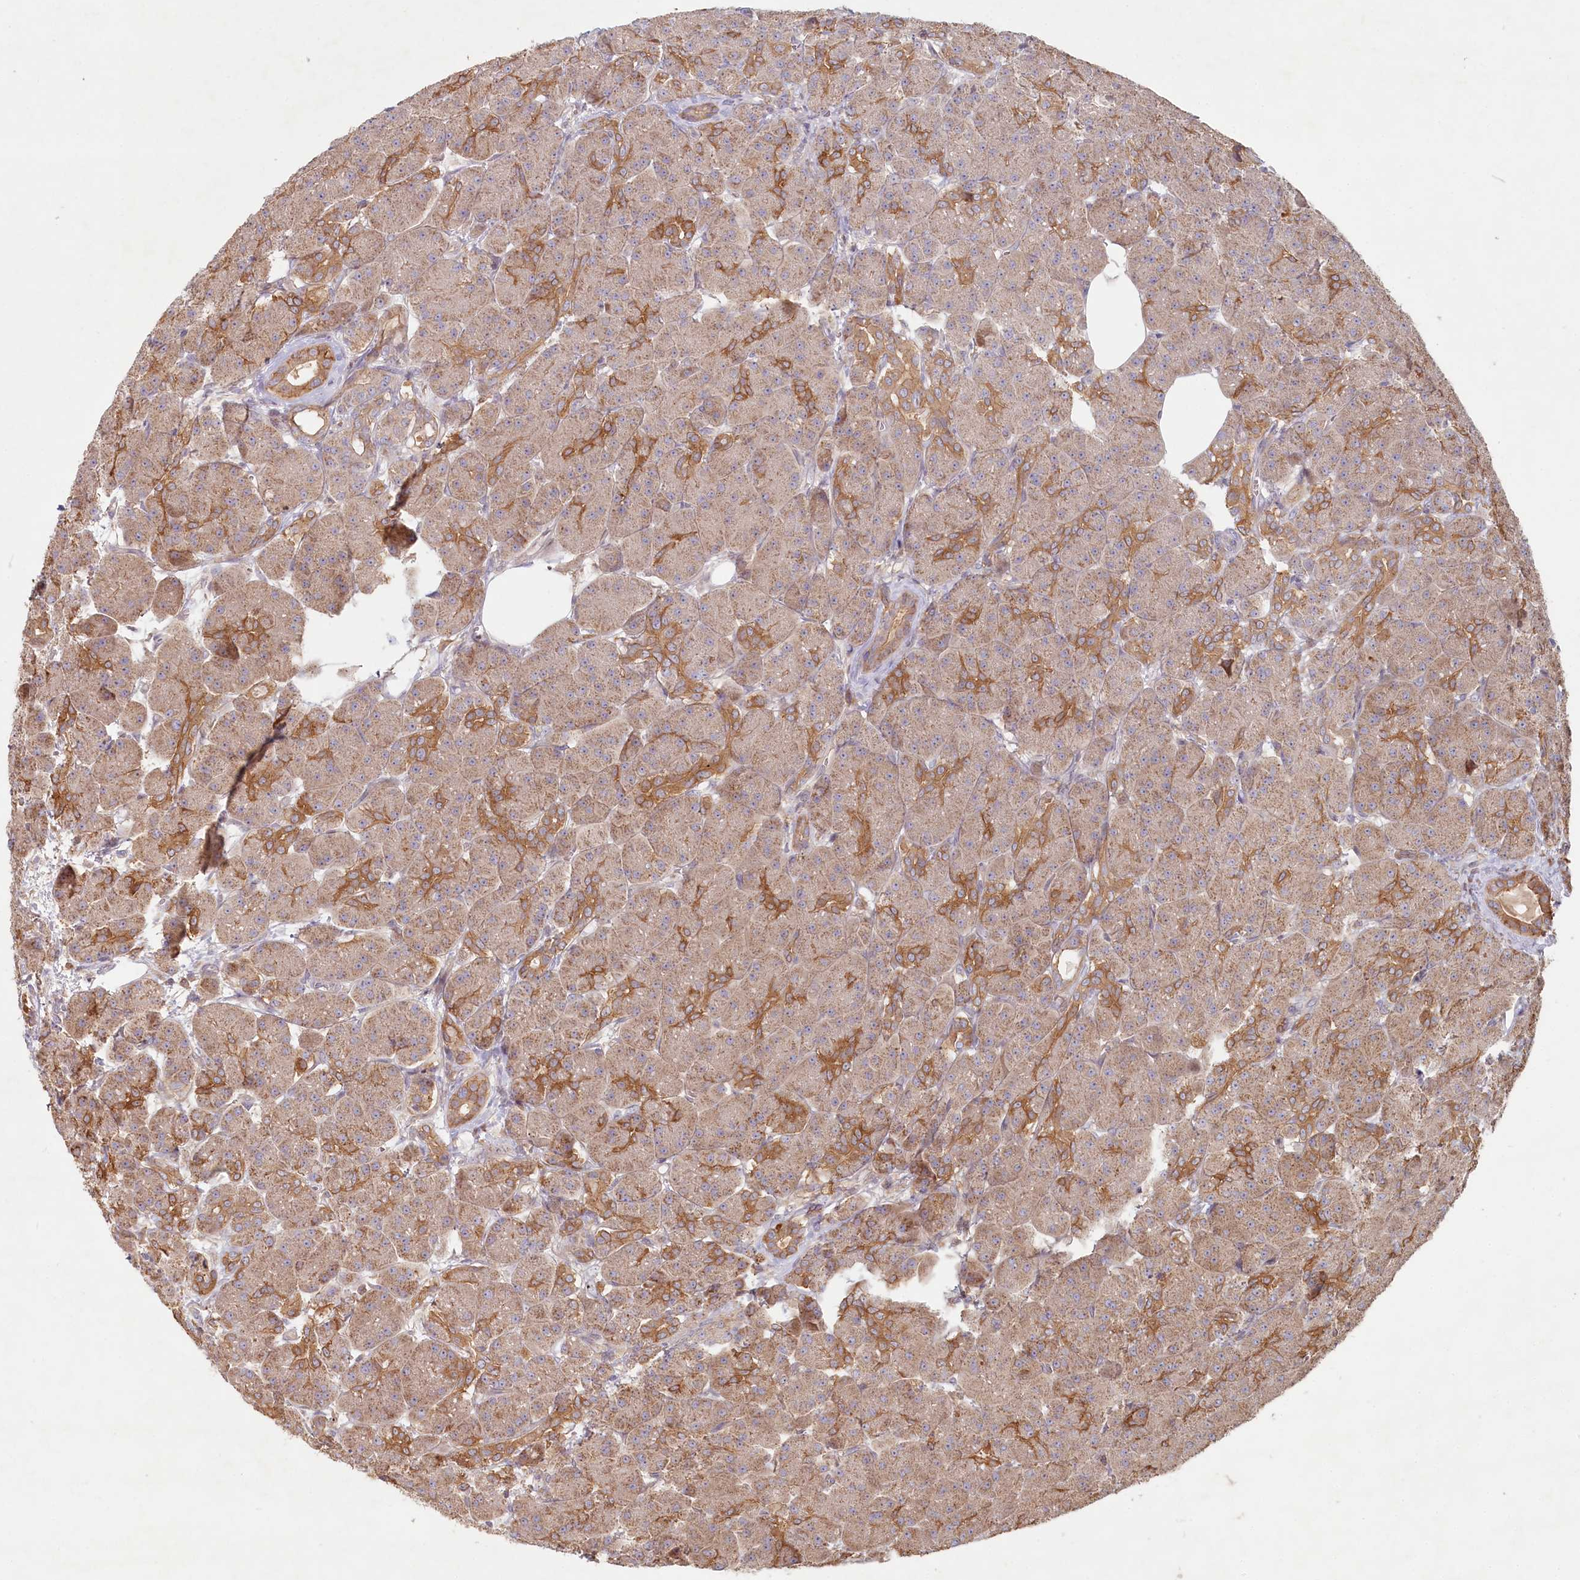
{"staining": {"intensity": "moderate", "quantity": ">75%", "location": "cytoplasmic/membranous"}, "tissue": "pancreas", "cell_type": "Exocrine glandular cells", "image_type": "normal", "snomed": [{"axis": "morphology", "description": "Normal tissue, NOS"}, {"axis": "topography", "description": "Pancreas"}], "caption": "Protein staining displays moderate cytoplasmic/membranous expression in about >75% of exocrine glandular cells in benign pancreas. Nuclei are stained in blue.", "gene": "HAL", "patient": {"sex": "male", "age": 63}}